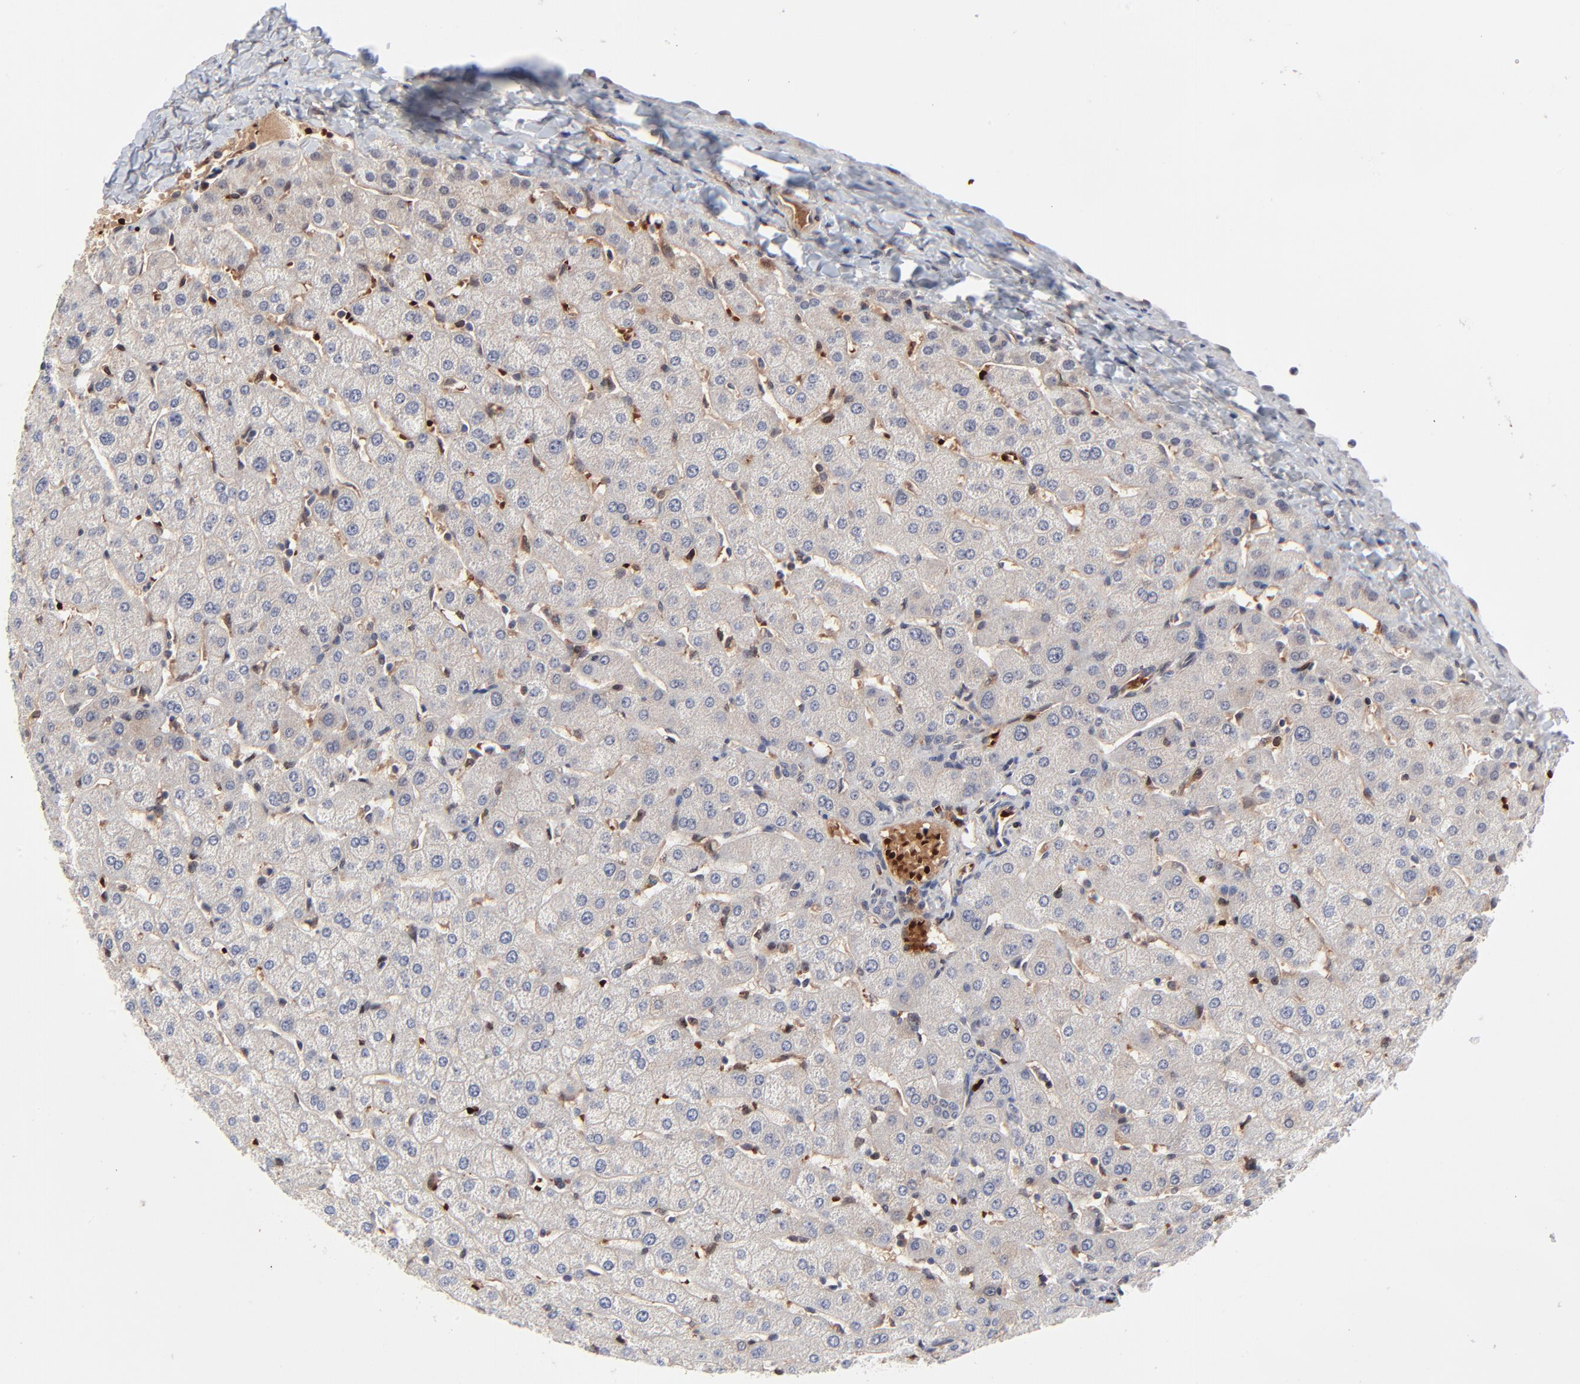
{"staining": {"intensity": "negative", "quantity": "none", "location": "none"}, "tissue": "liver", "cell_type": "Cholangiocytes", "image_type": "normal", "snomed": [{"axis": "morphology", "description": "Normal tissue, NOS"}, {"axis": "morphology", "description": "Fibrosis, NOS"}, {"axis": "topography", "description": "Liver"}], "caption": "Photomicrograph shows no significant protein expression in cholangiocytes of normal liver. Brightfield microscopy of IHC stained with DAB (brown) and hematoxylin (blue), captured at high magnification.", "gene": "CASP10", "patient": {"sex": "female", "age": 29}}